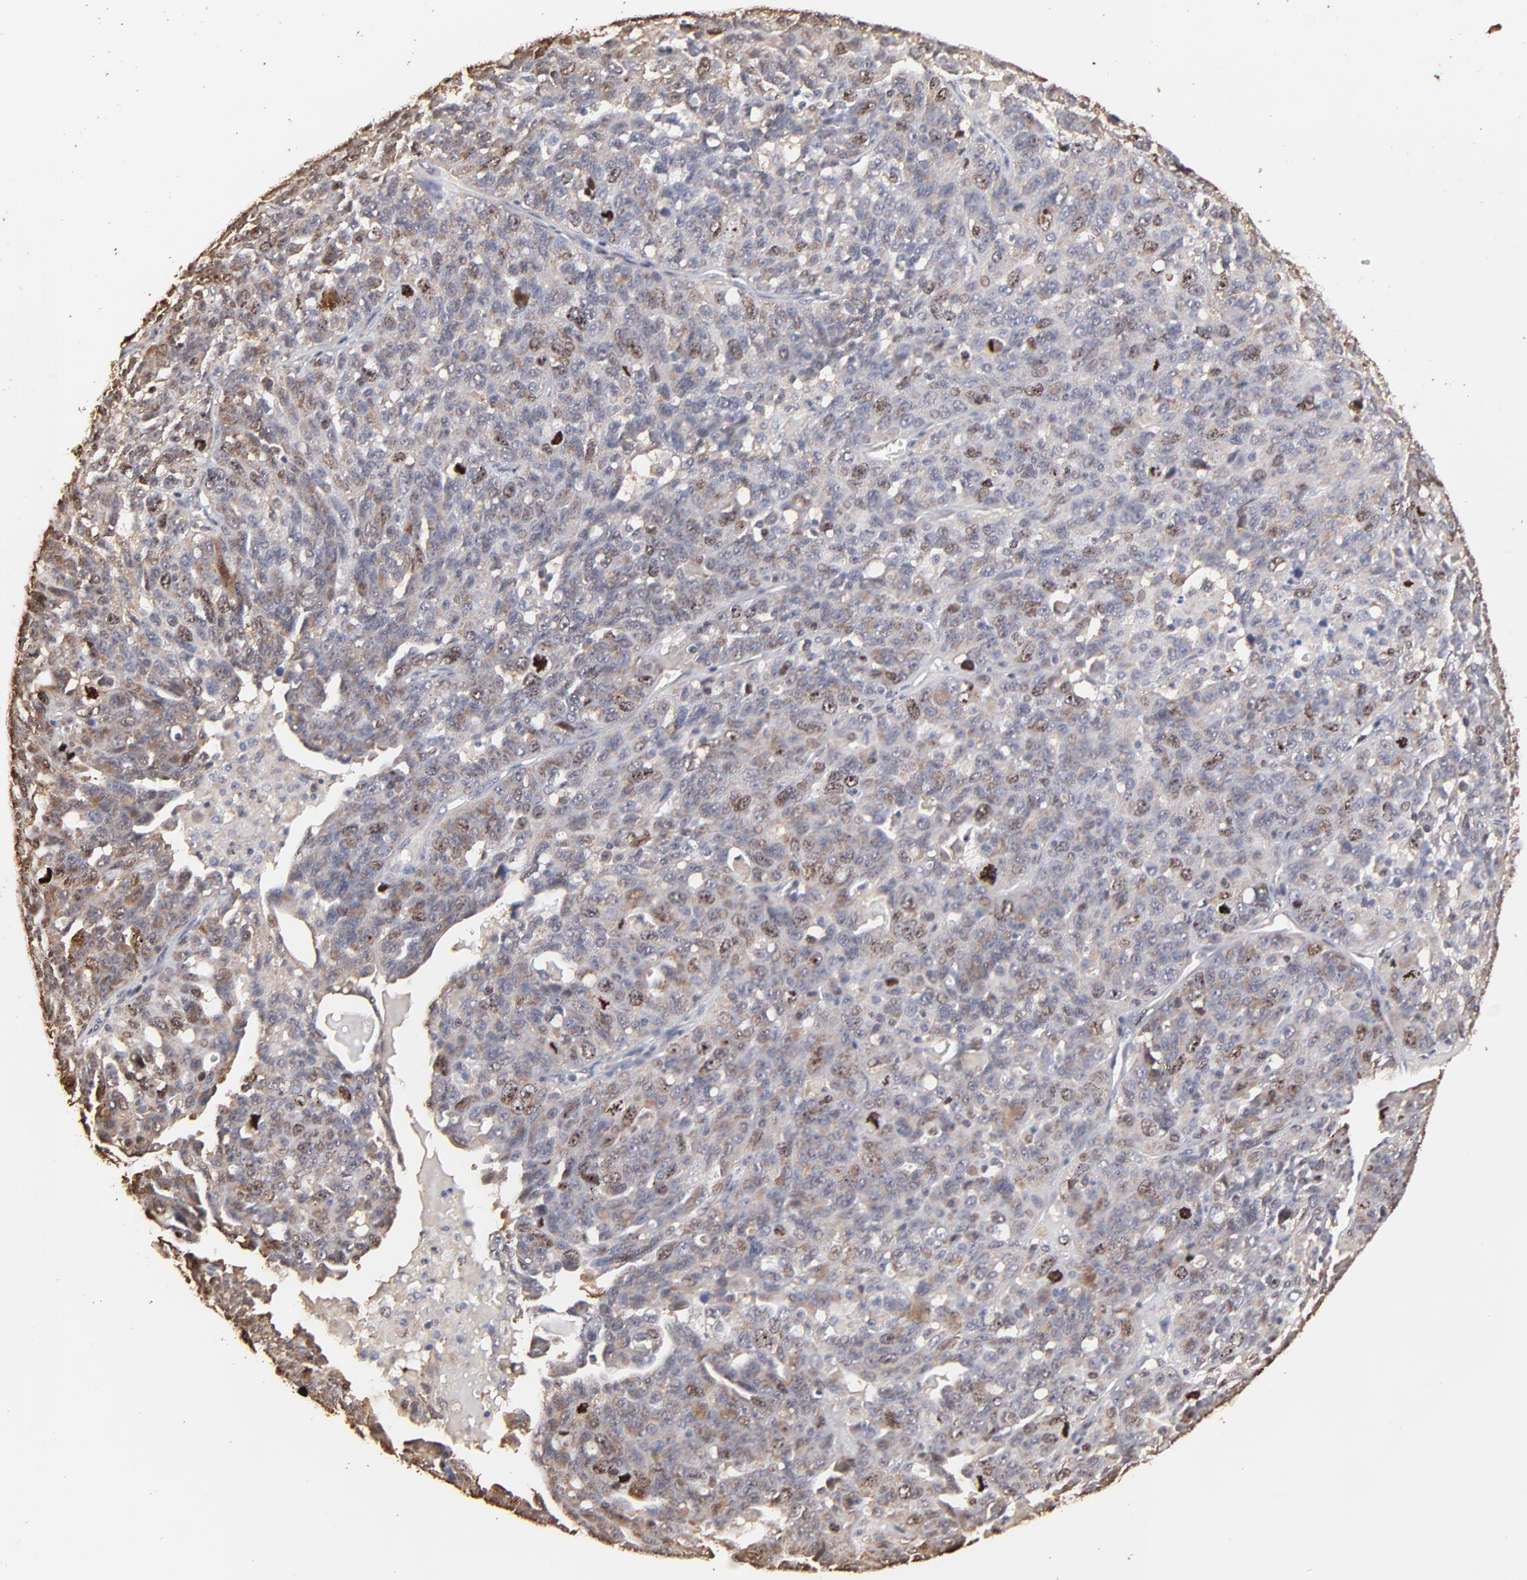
{"staining": {"intensity": "moderate", "quantity": "25%-75%", "location": "nuclear"}, "tissue": "ovarian cancer", "cell_type": "Tumor cells", "image_type": "cancer", "snomed": [{"axis": "morphology", "description": "Cystadenocarcinoma, serous, NOS"}, {"axis": "topography", "description": "Ovary"}], "caption": "Ovarian cancer (serous cystadenocarcinoma) stained with a protein marker demonstrates moderate staining in tumor cells.", "gene": "BIRC5", "patient": {"sex": "female", "age": 71}}